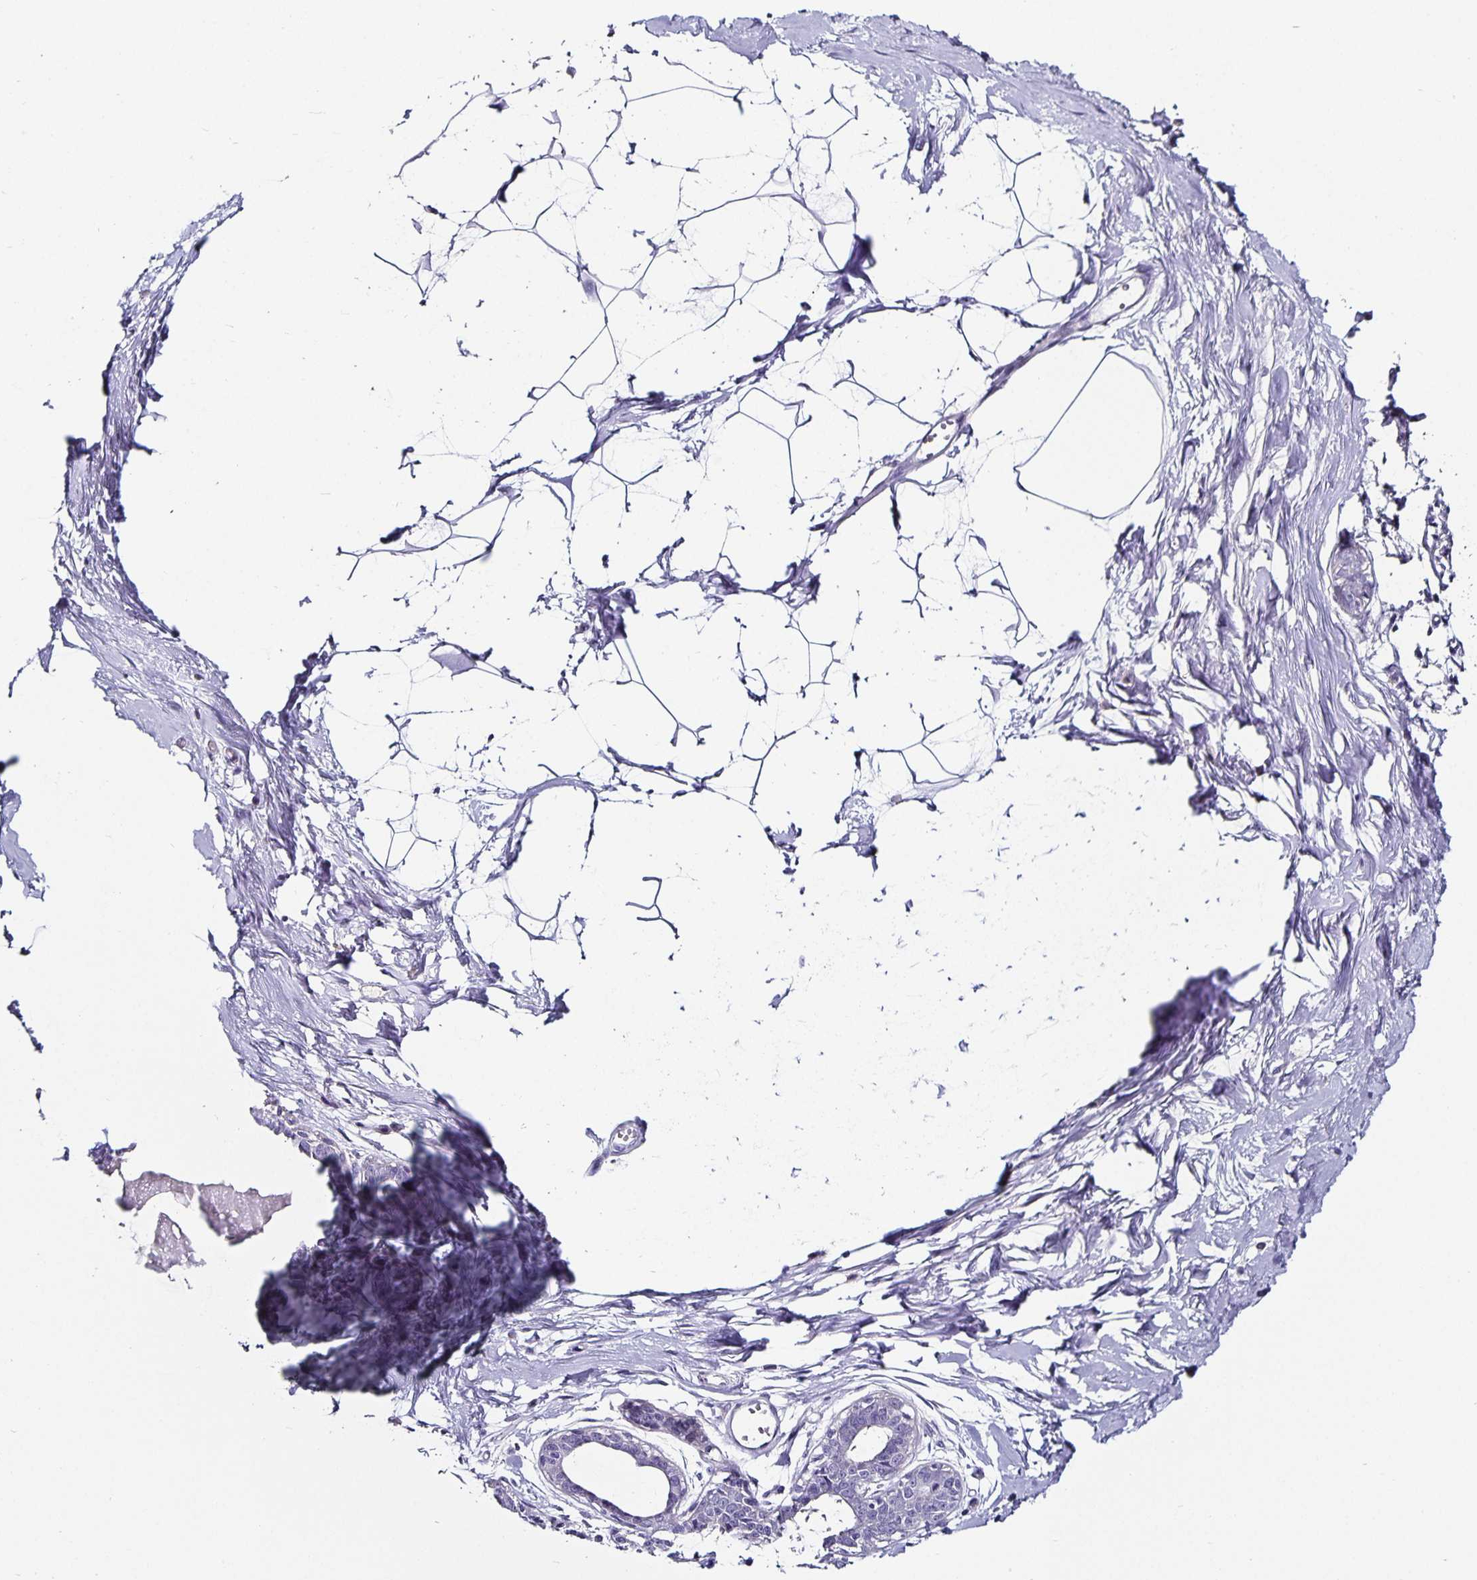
{"staining": {"intensity": "negative", "quantity": "none", "location": "none"}, "tissue": "breast", "cell_type": "Adipocytes", "image_type": "normal", "snomed": [{"axis": "morphology", "description": "Normal tissue, NOS"}, {"axis": "topography", "description": "Breast"}], "caption": "DAB (3,3'-diaminobenzidine) immunohistochemical staining of unremarkable breast reveals no significant positivity in adipocytes. The staining is performed using DAB brown chromogen with nuclei counter-stained in using hematoxylin.", "gene": "CHGA", "patient": {"sex": "female", "age": 45}}